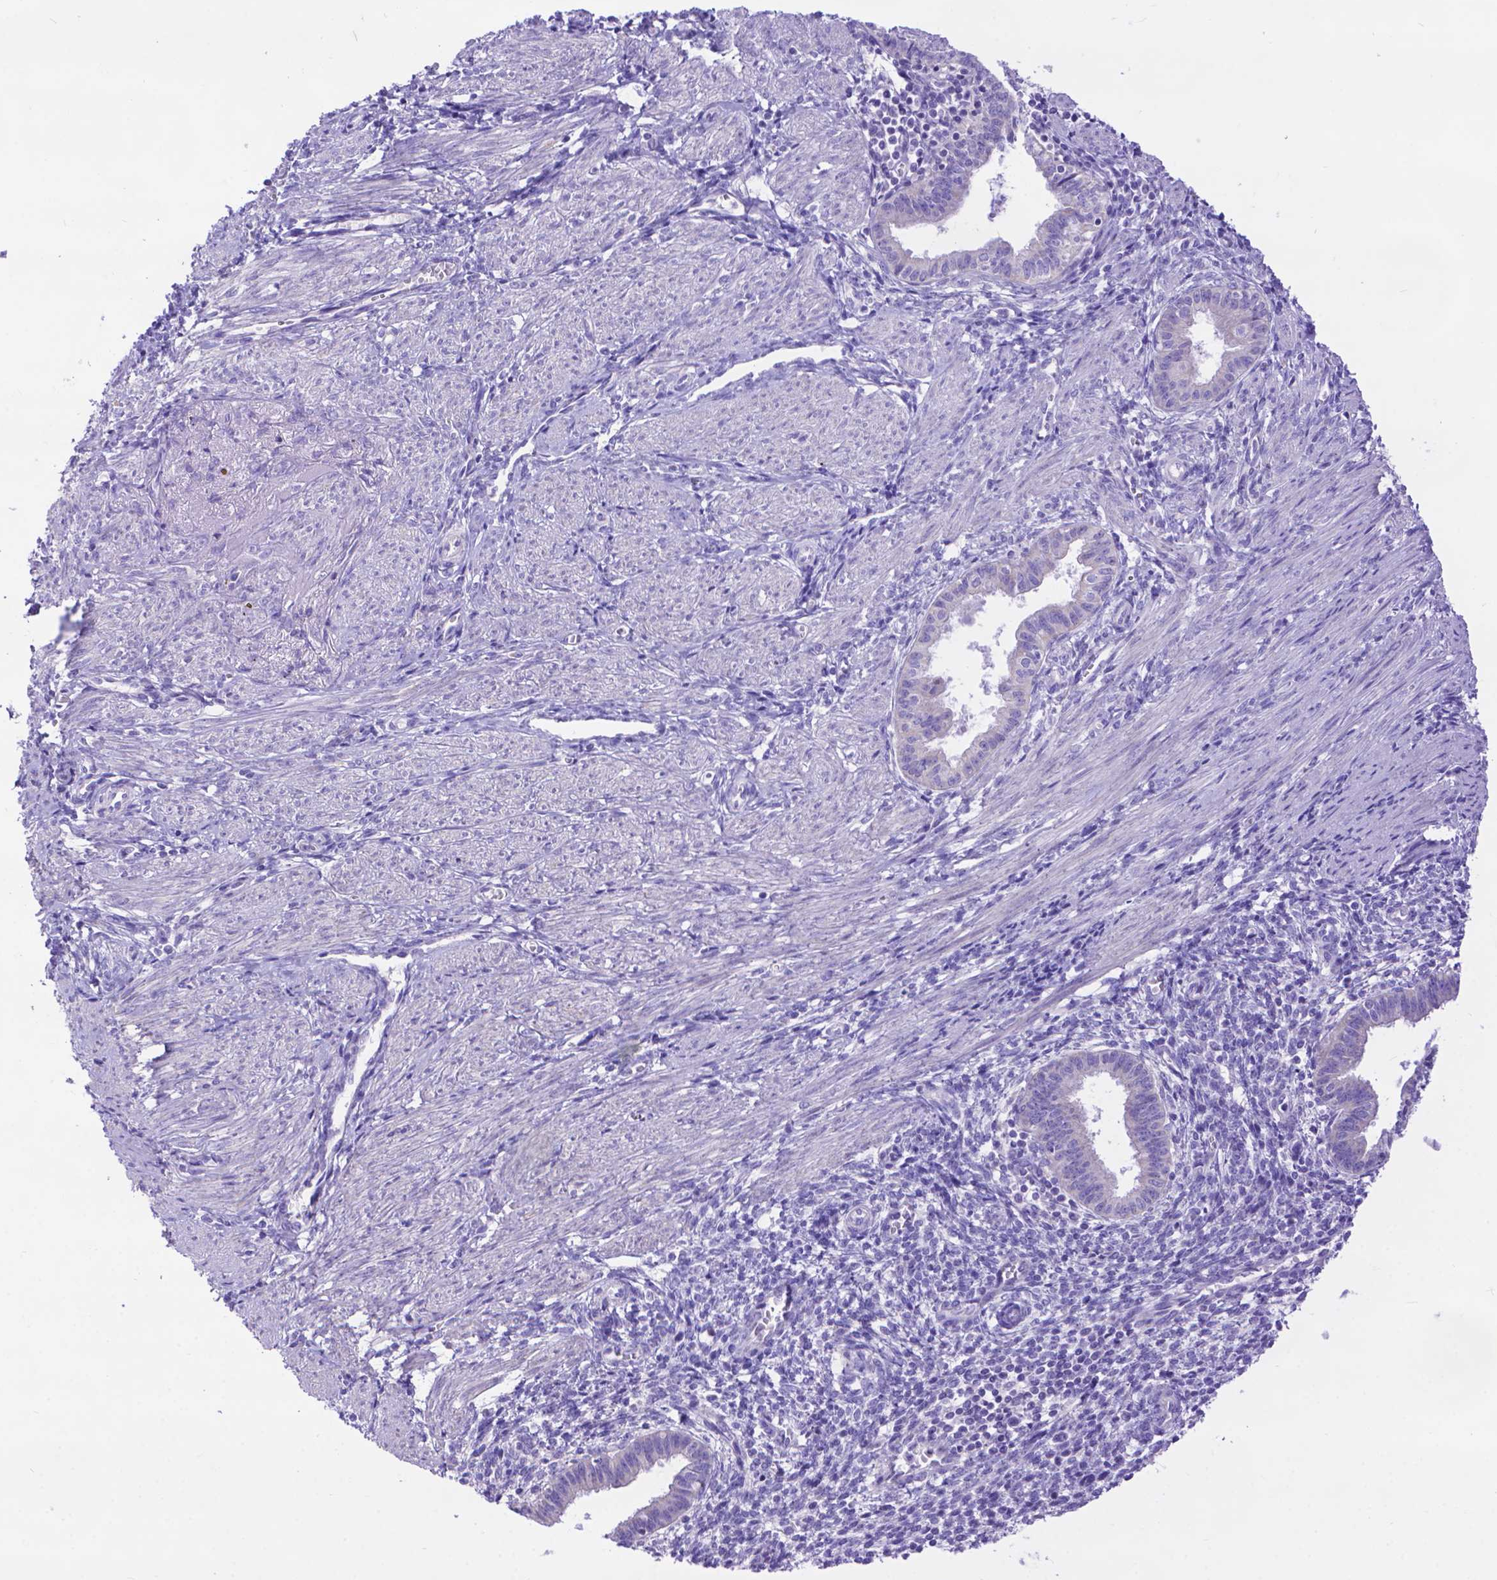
{"staining": {"intensity": "negative", "quantity": "none", "location": "none"}, "tissue": "endometrium", "cell_type": "Cells in endometrial stroma", "image_type": "normal", "snomed": [{"axis": "morphology", "description": "Normal tissue, NOS"}, {"axis": "topography", "description": "Endometrium"}], "caption": "The image displays no significant expression in cells in endometrial stroma of endometrium. (Brightfield microscopy of DAB immunohistochemistry (IHC) at high magnification).", "gene": "DHRS2", "patient": {"sex": "female", "age": 37}}